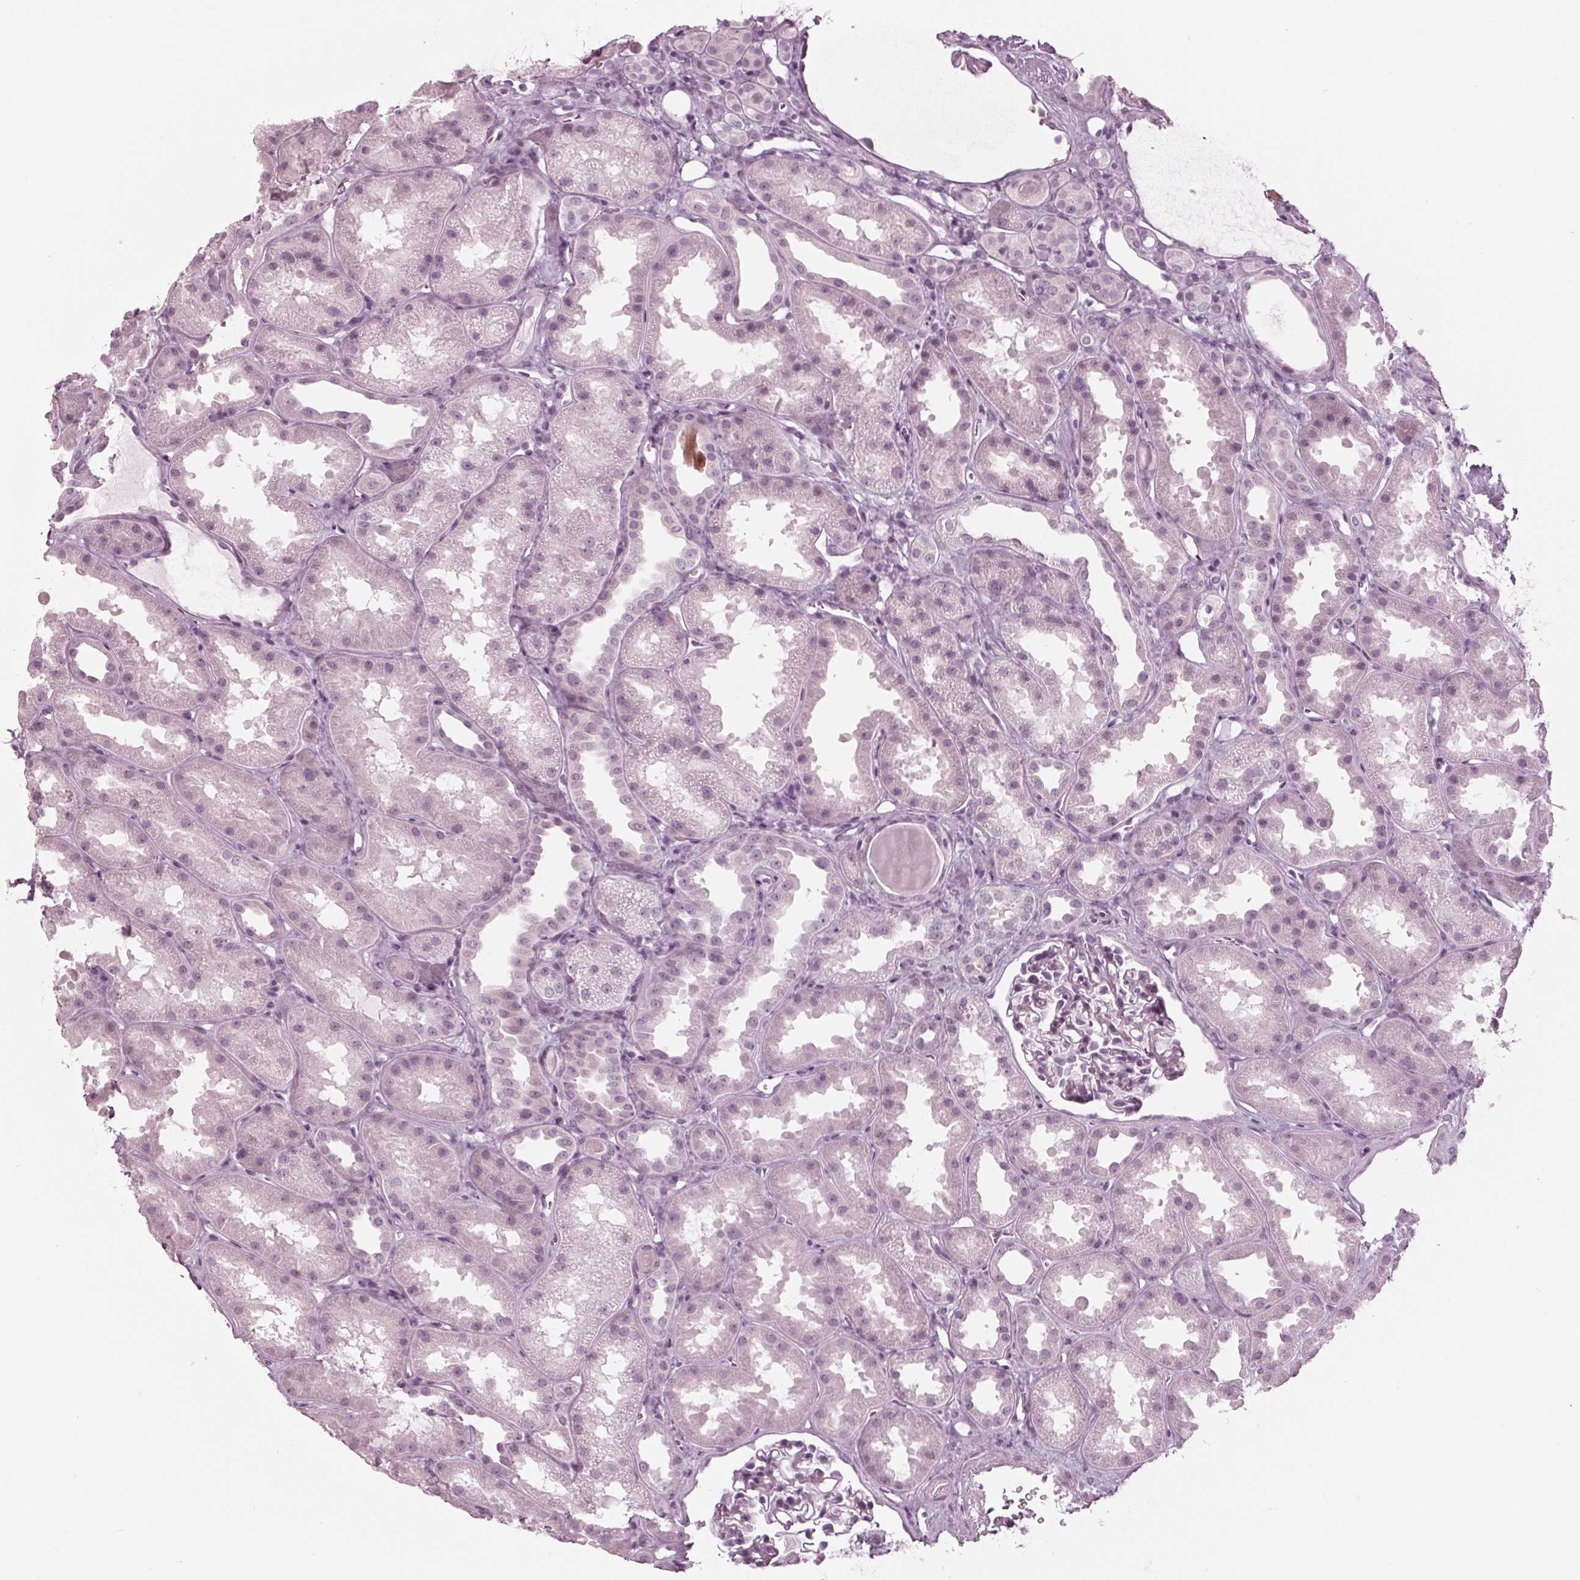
{"staining": {"intensity": "negative", "quantity": "none", "location": "none"}, "tissue": "kidney", "cell_type": "Cells in glomeruli", "image_type": "normal", "snomed": [{"axis": "morphology", "description": "Normal tissue, NOS"}, {"axis": "topography", "description": "Kidney"}], "caption": "High magnification brightfield microscopy of benign kidney stained with DAB (brown) and counterstained with hematoxylin (blue): cells in glomeruli show no significant positivity.", "gene": "KRT28", "patient": {"sex": "male", "age": 61}}